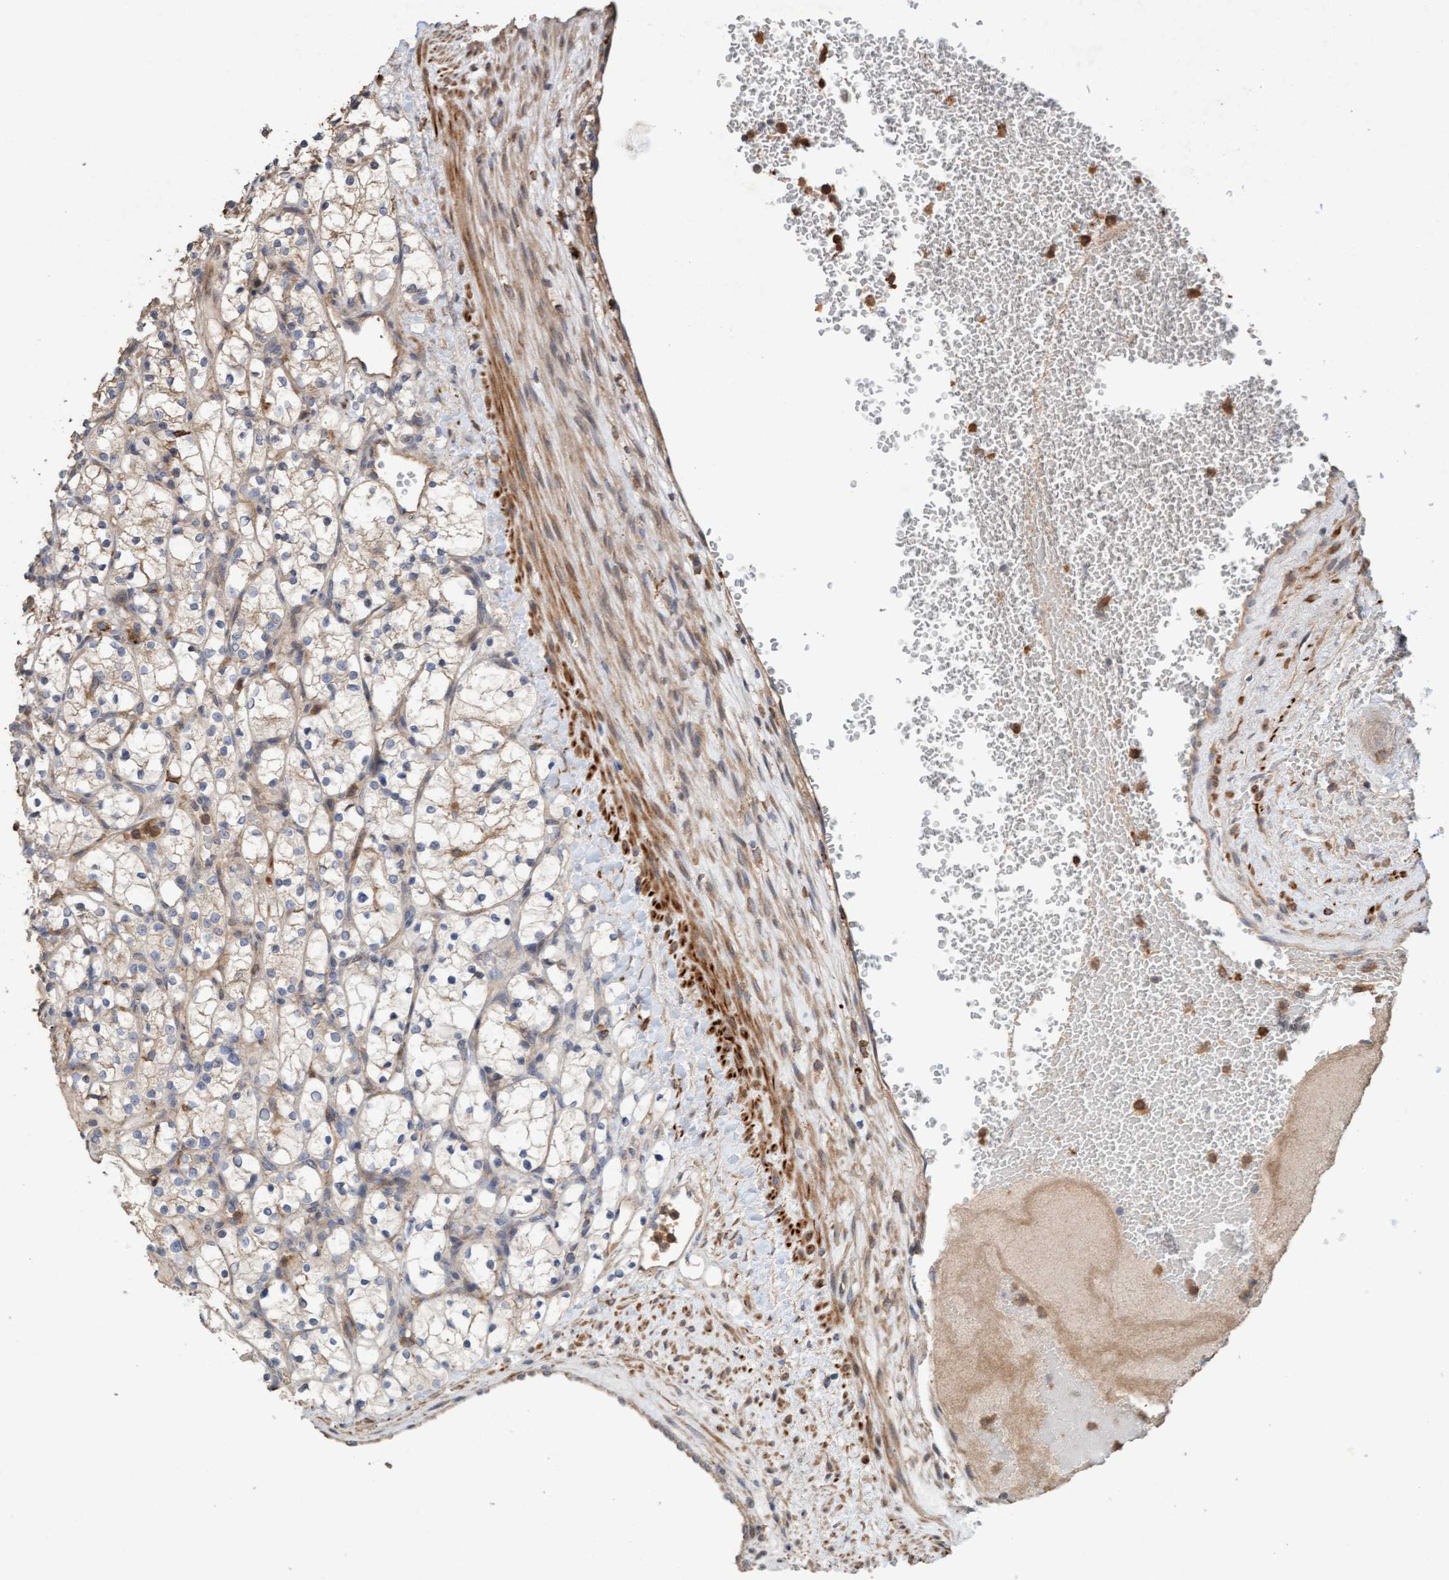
{"staining": {"intensity": "negative", "quantity": "none", "location": "none"}, "tissue": "renal cancer", "cell_type": "Tumor cells", "image_type": "cancer", "snomed": [{"axis": "morphology", "description": "Adenocarcinoma, NOS"}, {"axis": "topography", "description": "Kidney"}], "caption": "The micrograph shows no significant expression in tumor cells of renal adenocarcinoma.", "gene": "LONRF1", "patient": {"sex": "female", "age": 69}}